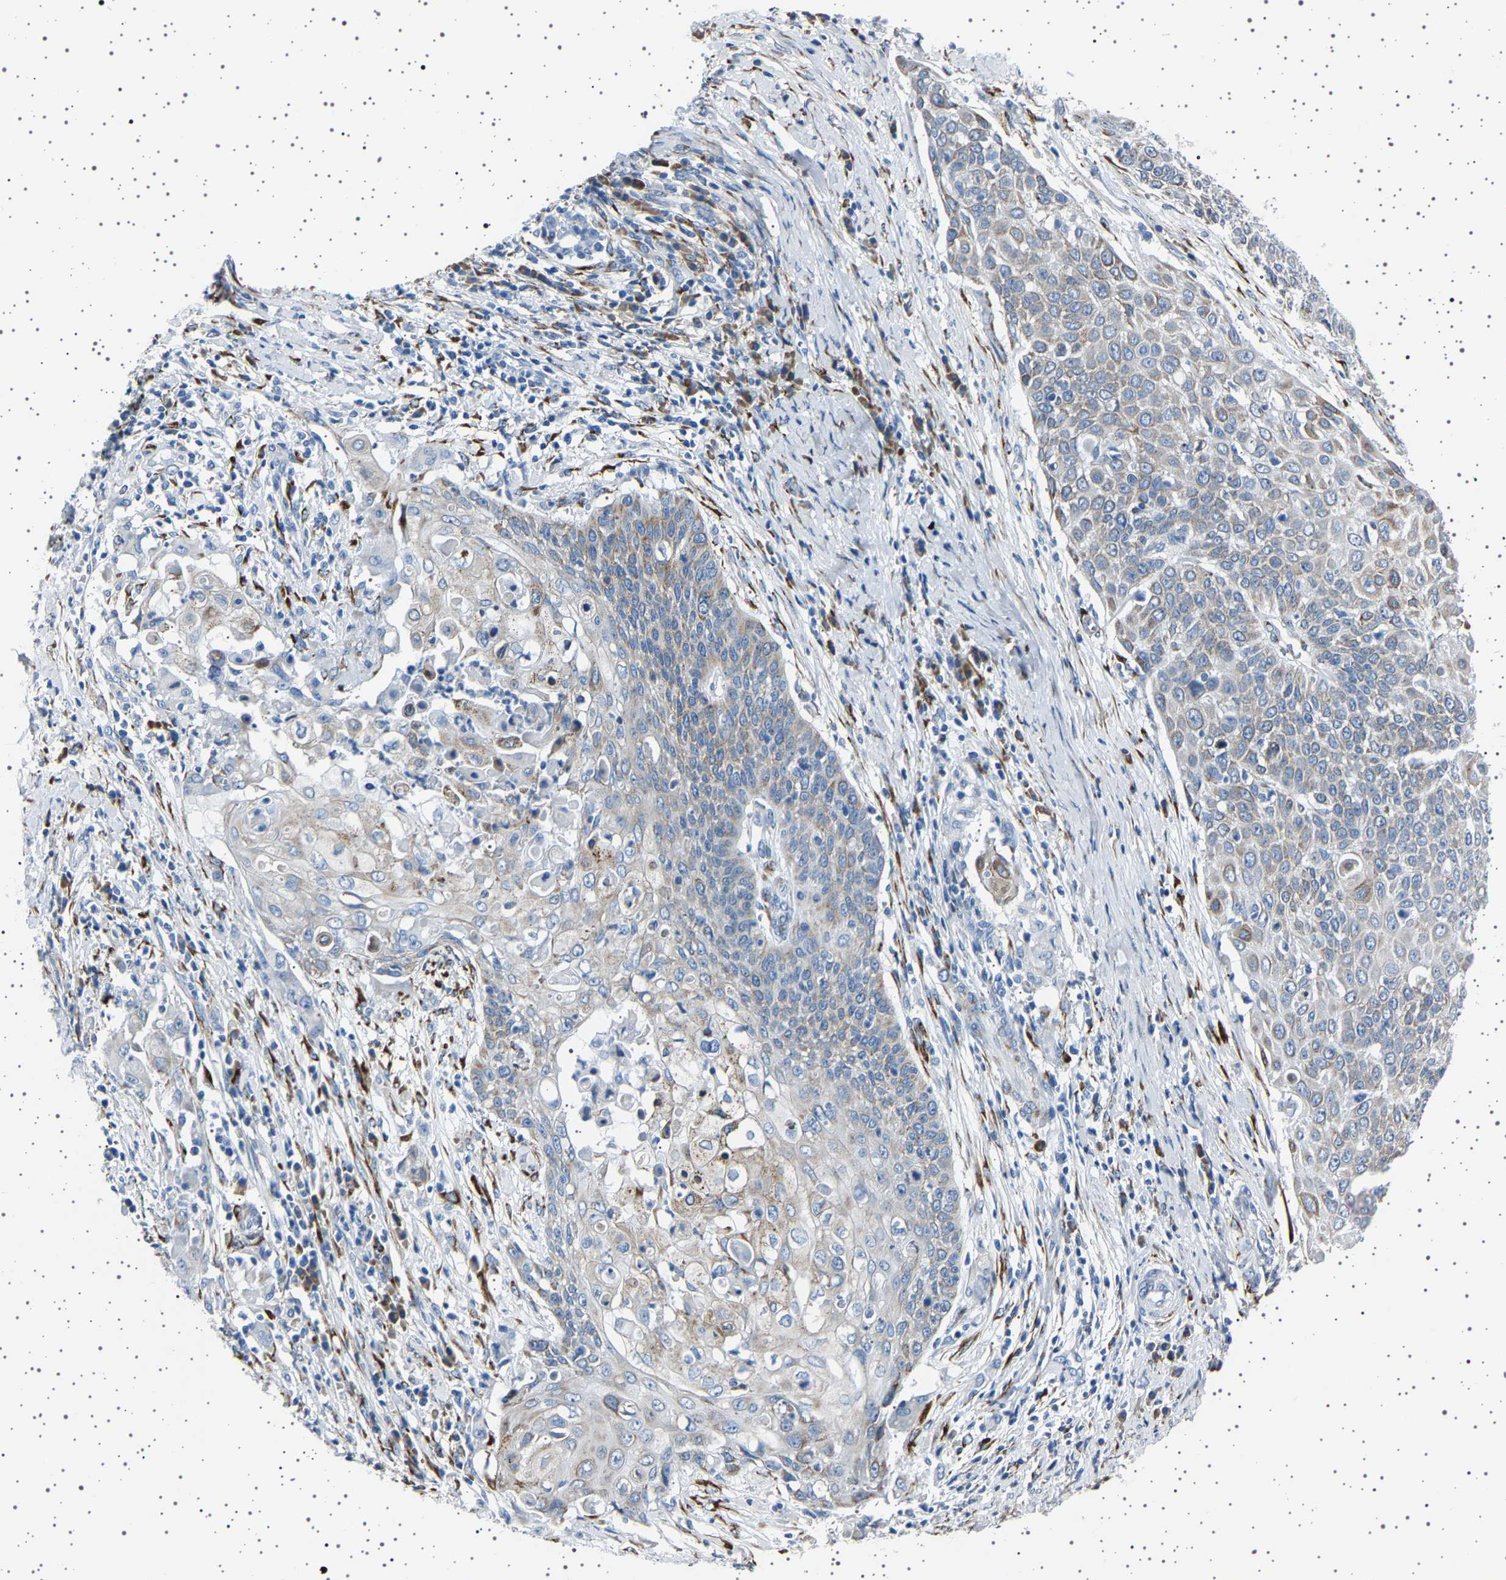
{"staining": {"intensity": "weak", "quantity": "25%-75%", "location": "cytoplasmic/membranous"}, "tissue": "cervical cancer", "cell_type": "Tumor cells", "image_type": "cancer", "snomed": [{"axis": "morphology", "description": "Squamous cell carcinoma, NOS"}, {"axis": "topography", "description": "Cervix"}], "caption": "Immunohistochemical staining of human cervical squamous cell carcinoma displays low levels of weak cytoplasmic/membranous positivity in approximately 25%-75% of tumor cells. Immunohistochemistry (ihc) stains the protein of interest in brown and the nuclei are stained blue.", "gene": "FTCD", "patient": {"sex": "female", "age": 39}}